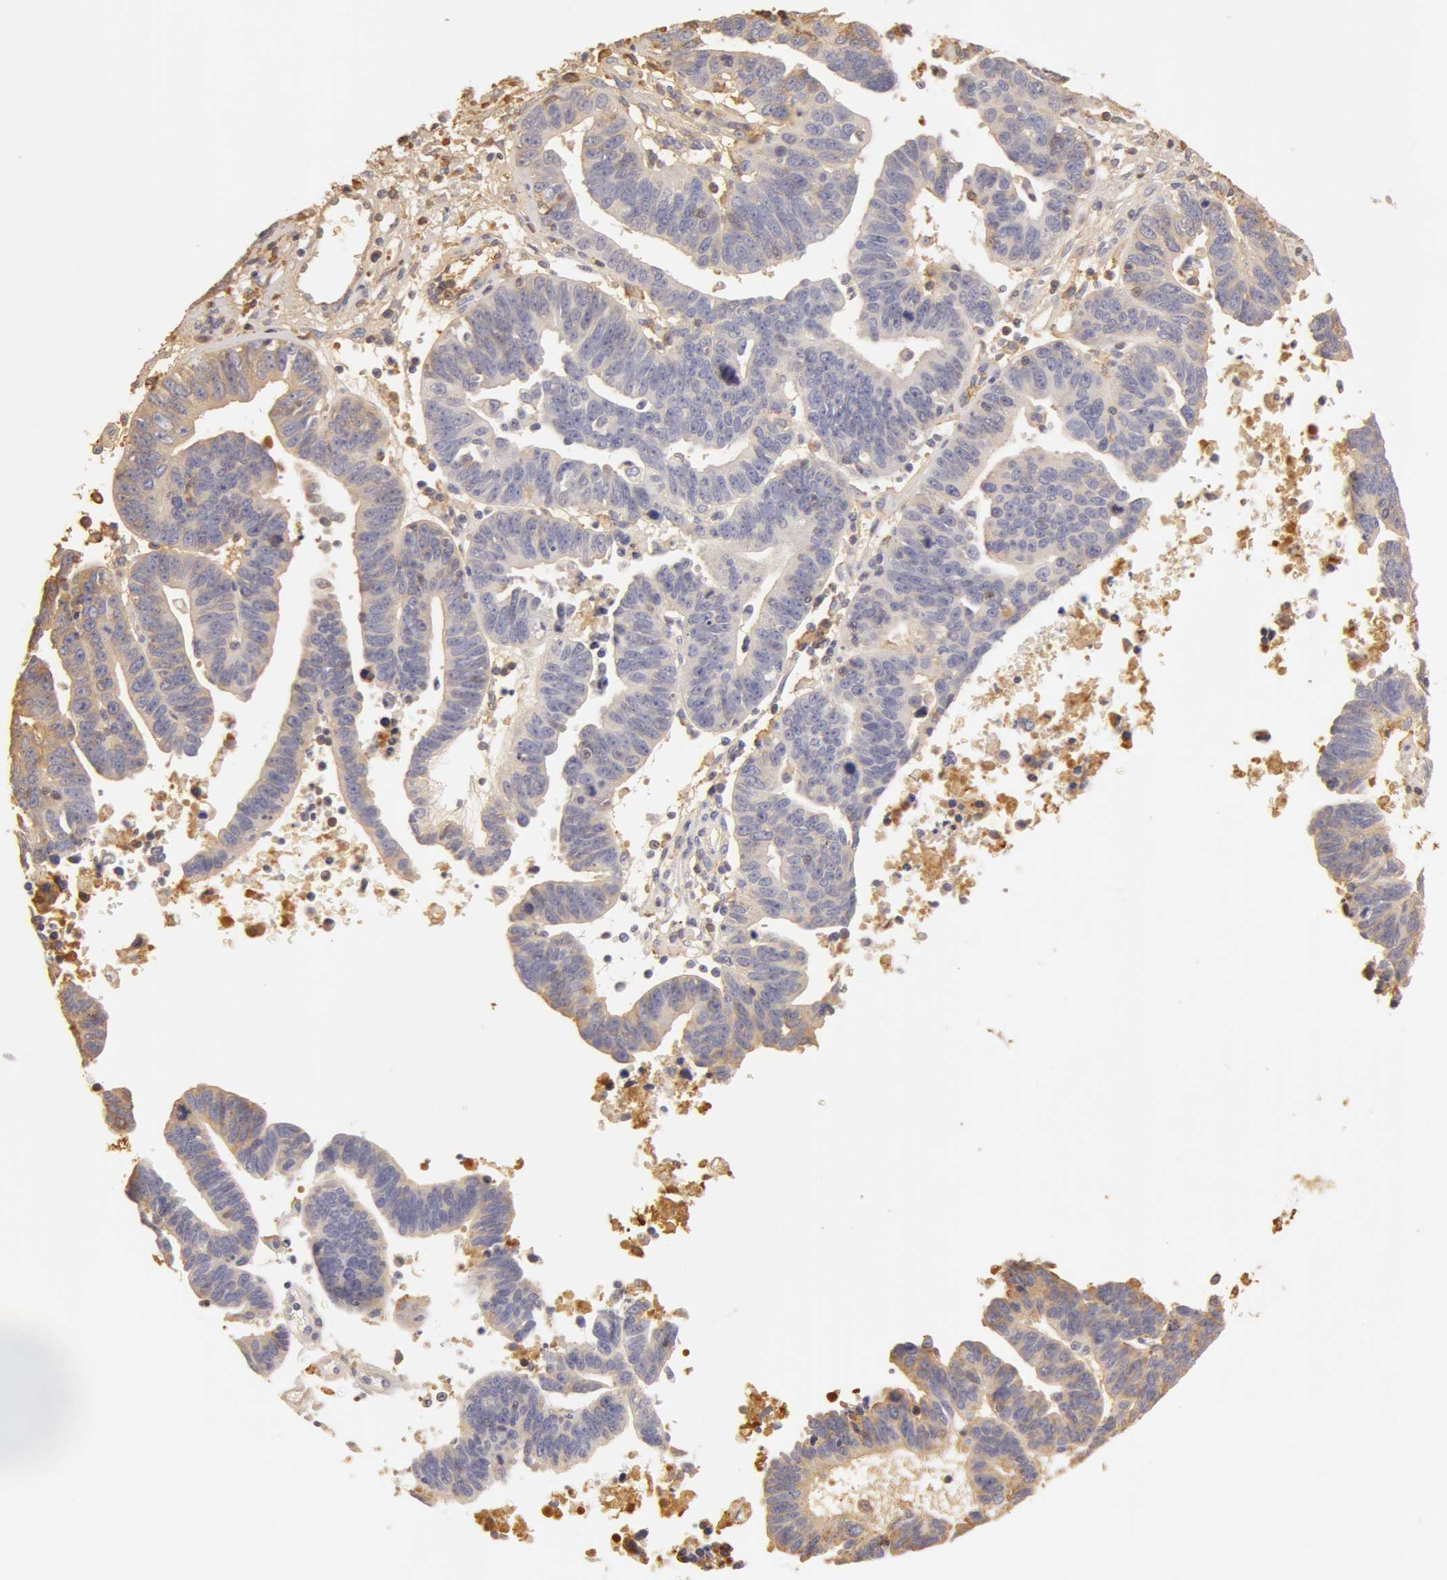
{"staining": {"intensity": "weak", "quantity": ">75%", "location": "cytoplasmic/membranous"}, "tissue": "ovarian cancer", "cell_type": "Tumor cells", "image_type": "cancer", "snomed": [{"axis": "morphology", "description": "Carcinoma, endometroid"}, {"axis": "morphology", "description": "Cystadenocarcinoma, serous, NOS"}, {"axis": "topography", "description": "Ovary"}], "caption": "This is a histology image of IHC staining of ovarian cancer (endometroid carcinoma), which shows weak positivity in the cytoplasmic/membranous of tumor cells.", "gene": "TF", "patient": {"sex": "female", "age": 45}}